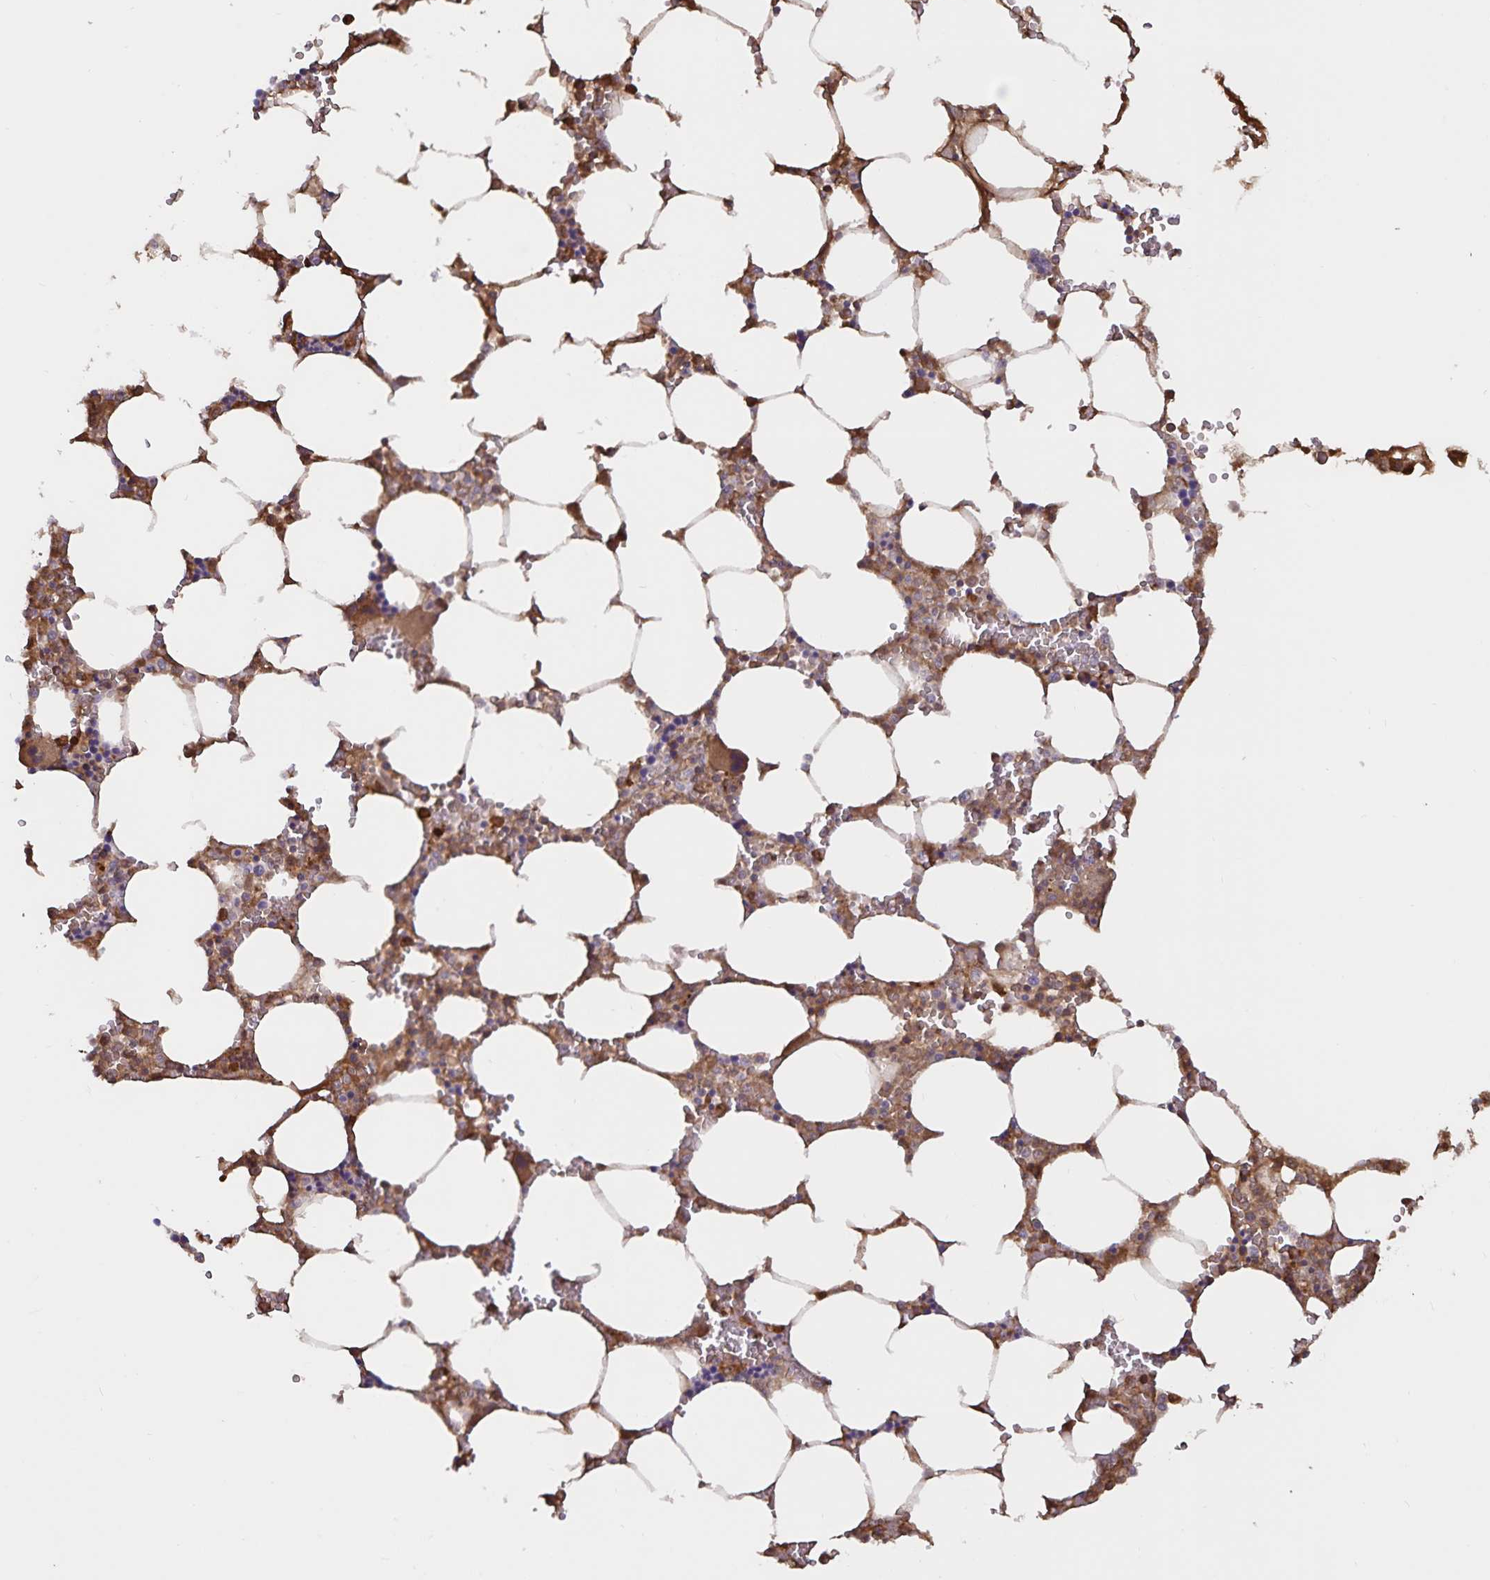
{"staining": {"intensity": "moderate", "quantity": "25%-75%", "location": "cytoplasmic/membranous"}, "tissue": "bone marrow", "cell_type": "Hematopoietic cells", "image_type": "normal", "snomed": [{"axis": "morphology", "description": "Normal tissue, NOS"}, {"axis": "topography", "description": "Bone marrow"}], "caption": "Protein expression by immunohistochemistry exhibits moderate cytoplasmic/membranous positivity in approximately 25%-75% of hematopoietic cells in unremarkable bone marrow.", "gene": "FGG", "patient": {"sex": "male", "age": 64}}